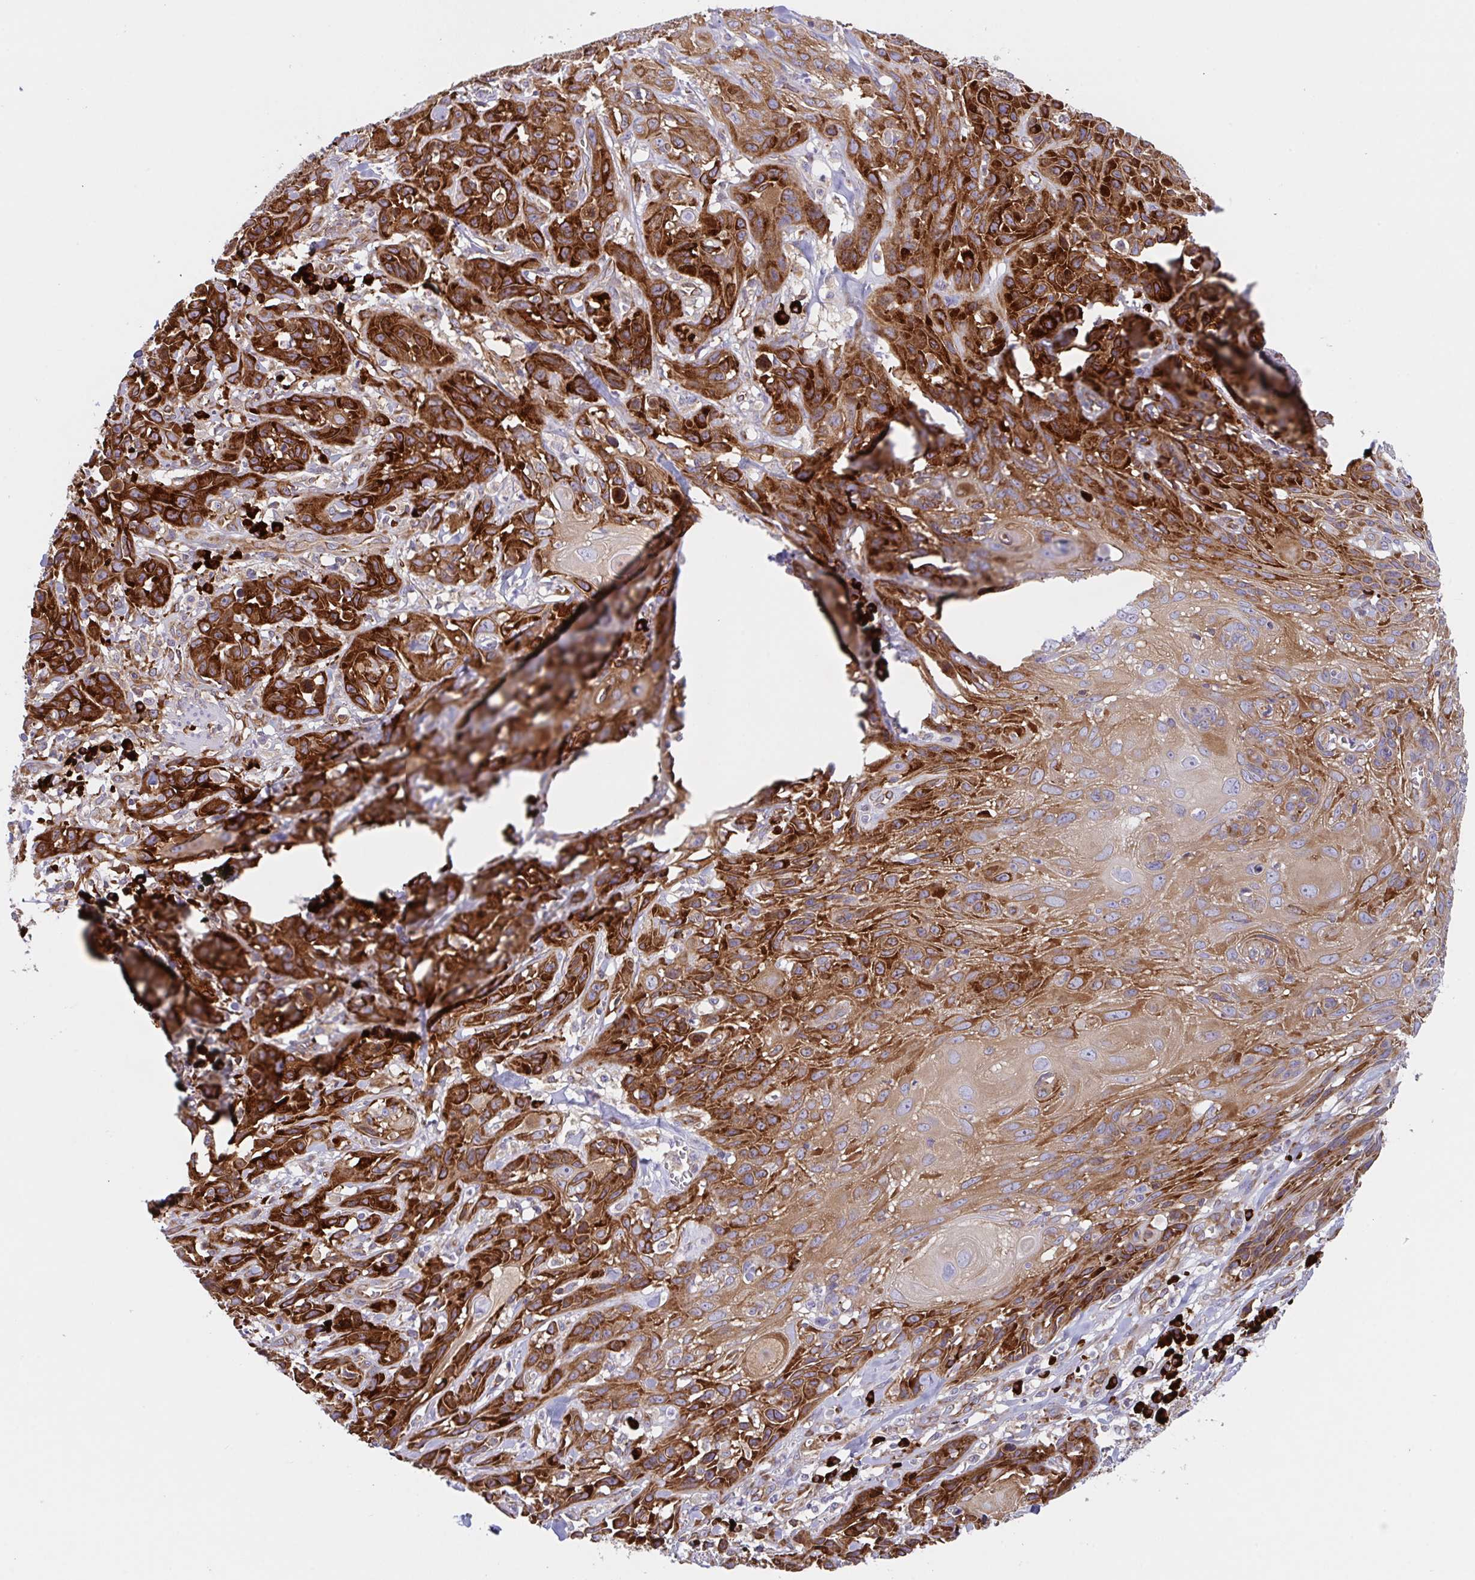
{"staining": {"intensity": "strong", "quantity": "25%-75%", "location": "cytoplasmic/membranous"}, "tissue": "skin cancer", "cell_type": "Tumor cells", "image_type": "cancer", "snomed": [{"axis": "morphology", "description": "Squamous cell carcinoma, NOS"}, {"axis": "topography", "description": "Skin"}, {"axis": "topography", "description": "Vulva"}], "caption": "DAB immunohistochemical staining of skin squamous cell carcinoma demonstrates strong cytoplasmic/membranous protein expression in about 25%-75% of tumor cells.", "gene": "YARS2", "patient": {"sex": "female", "age": 83}}